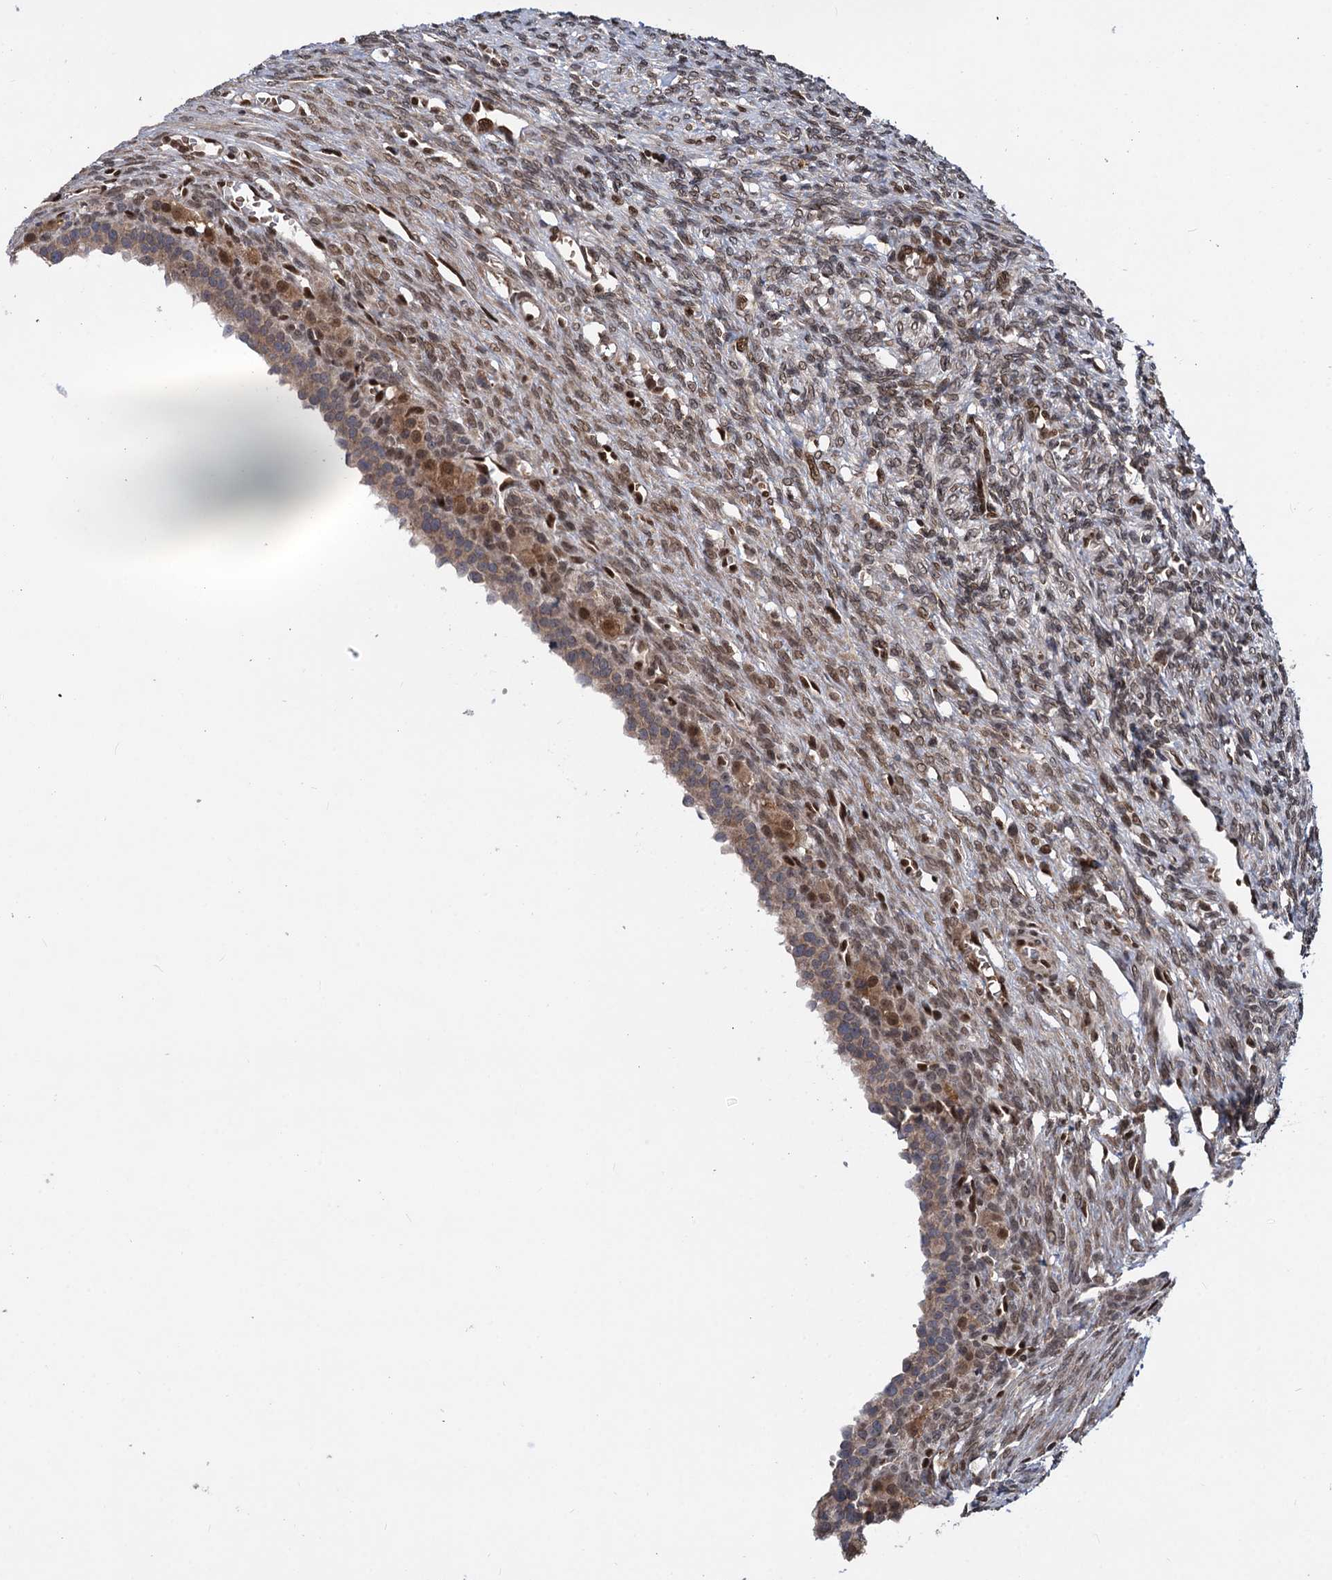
{"staining": {"intensity": "weak", "quantity": ">75%", "location": "nuclear"}, "tissue": "ovary", "cell_type": "Ovarian stroma cells", "image_type": "normal", "snomed": [{"axis": "morphology", "description": "Normal tissue, NOS"}, {"axis": "topography", "description": "Ovary"}], "caption": "Protein analysis of benign ovary displays weak nuclear positivity in approximately >75% of ovarian stroma cells.", "gene": "MESD", "patient": {"sex": "female", "age": 27}}